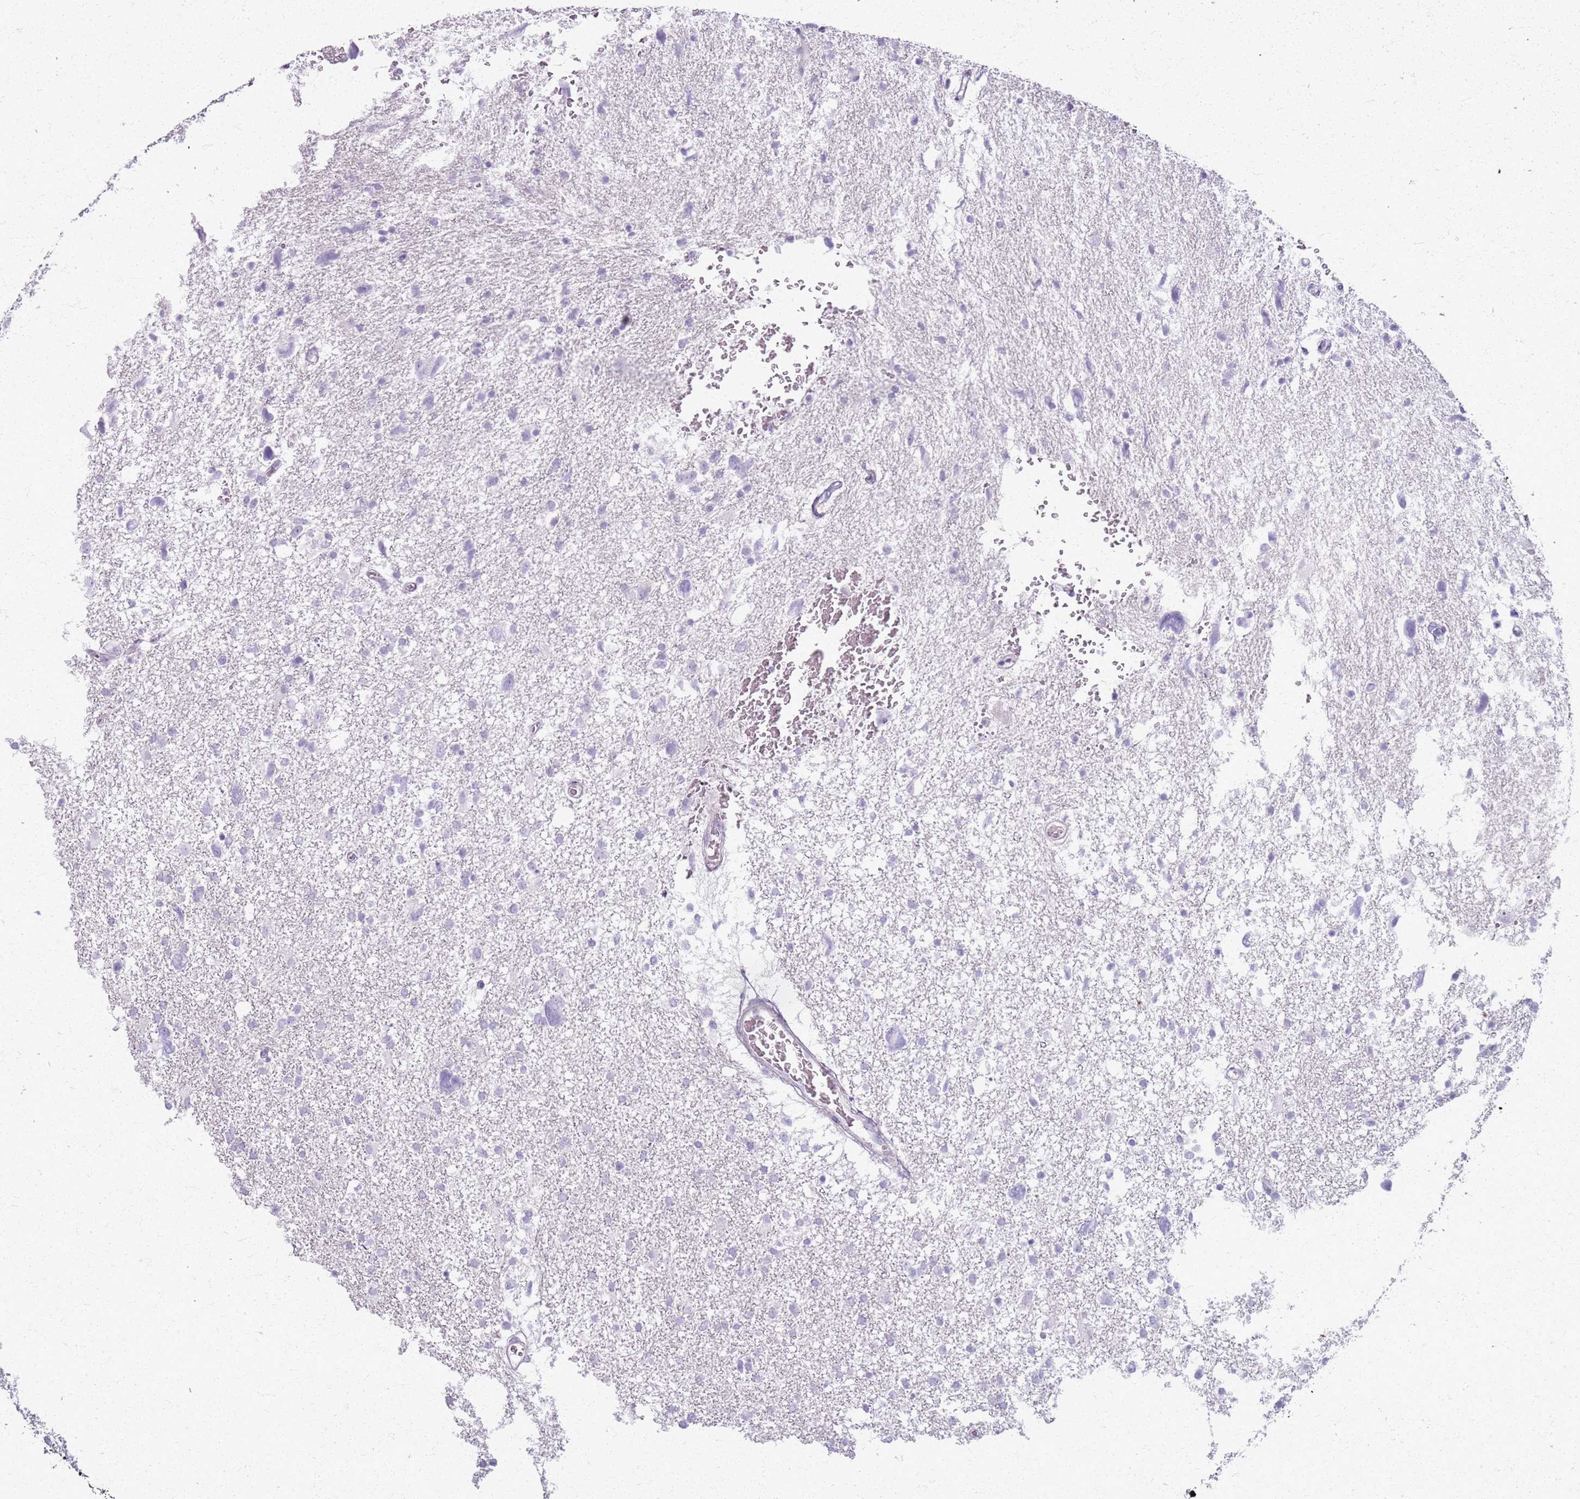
{"staining": {"intensity": "negative", "quantity": "none", "location": "none"}, "tissue": "glioma", "cell_type": "Tumor cells", "image_type": "cancer", "snomed": [{"axis": "morphology", "description": "Glioma, malignant, High grade"}, {"axis": "topography", "description": "Brain"}], "caption": "DAB (3,3'-diaminobenzidine) immunohistochemical staining of human malignant glioma (high-grade) exhibits no significant staining in tumor cells.", "gene": "CSRP3", "patient": {"sex": "male", "age": 61}}